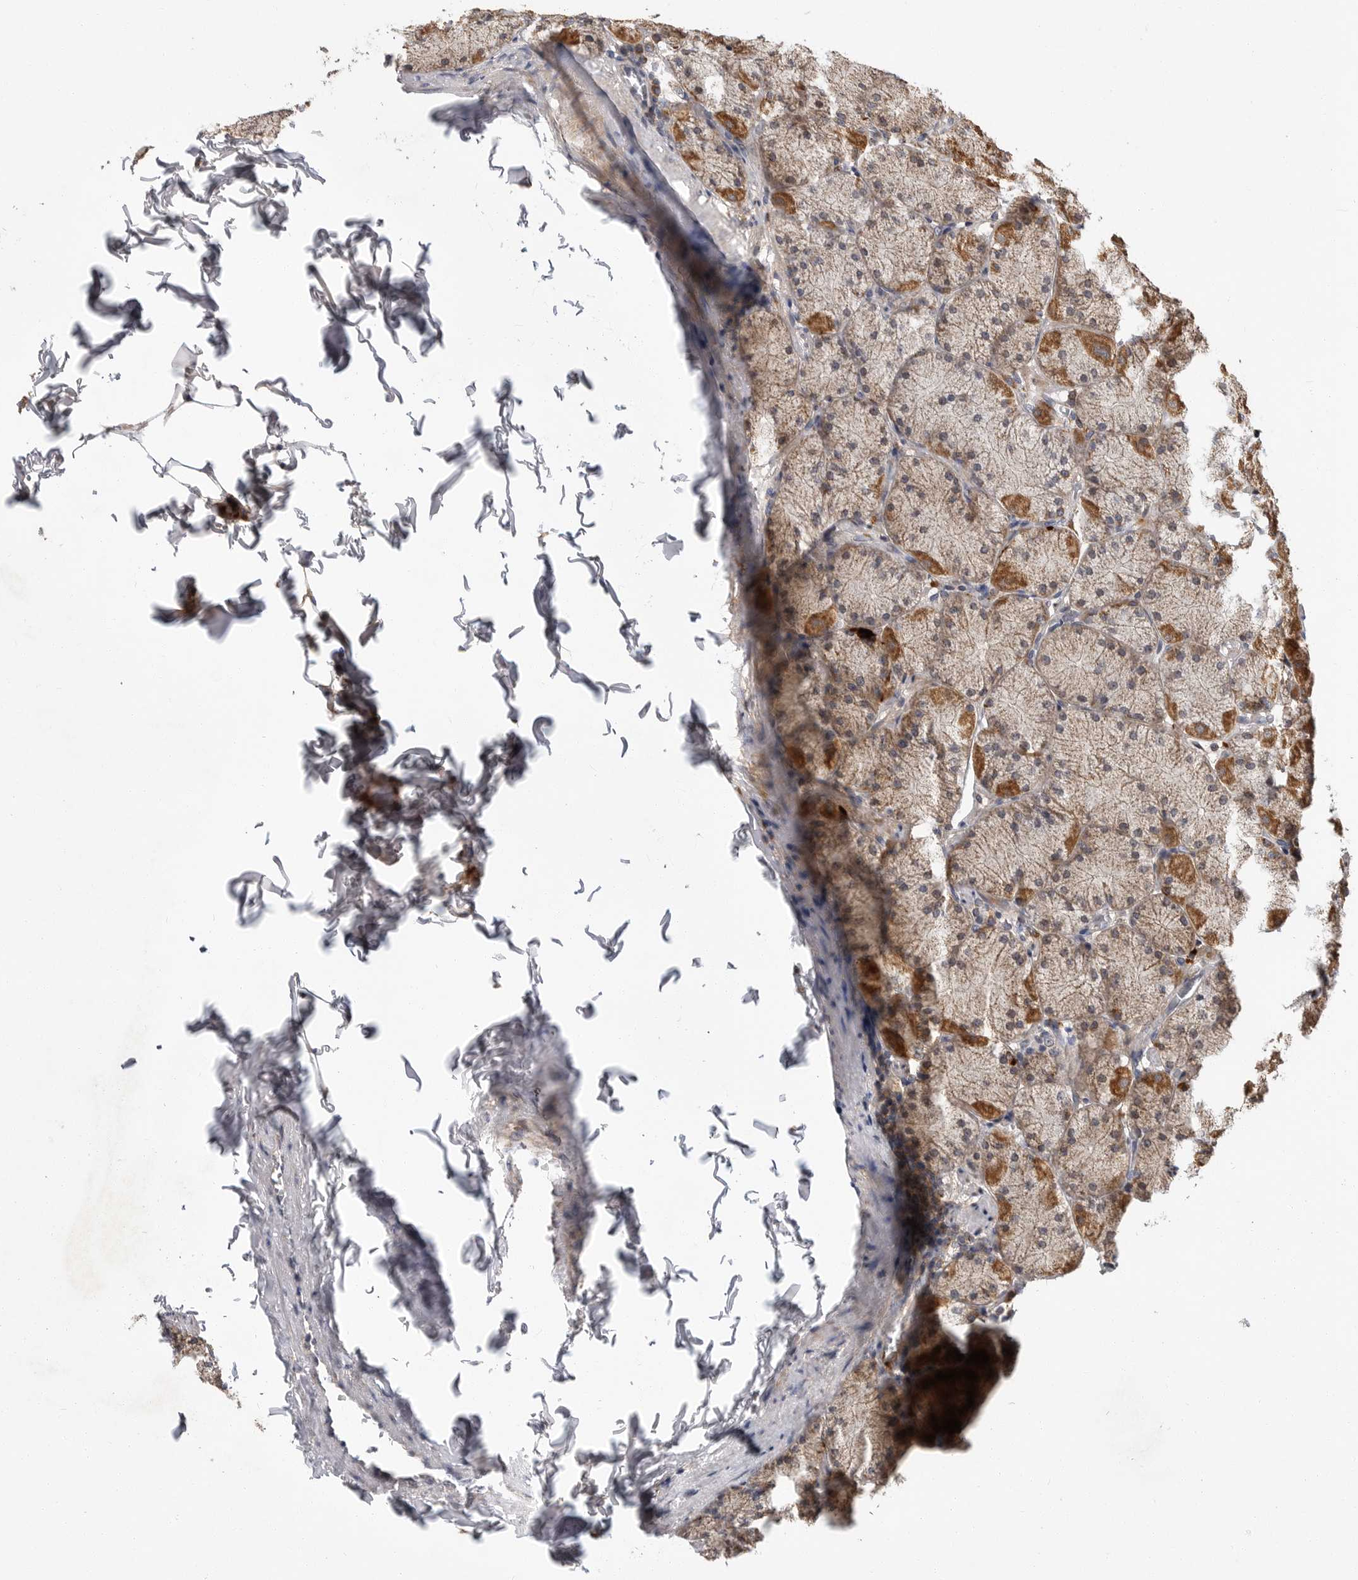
{"staining": {"intensity": "moderate", "quantity": ">75%", "location": "cytoplasmic/membranous"}, "tissue": "stomach", "cell_type": "Glandular cells", "image_type": "normal", "snomed": [{"axis": "morphology", "description": "Normal tissue, NOS"}, {"axis": "topography", "description": "Stomach, upper"}], "caption": "The image exhibits immunohistochemical staining of normal stomach. There is moderate cytoplasmic/membranous staining is appreciated in about >75% of glandular cells. The staining is performed using DAB (3,3'-diaminobenzidine) brown chromogen to label protein expression. The nuclei are counter-stained blue using hematoxylin.", "gene": "KYAT3", "patient": {"sex": "female", "age": 56}}